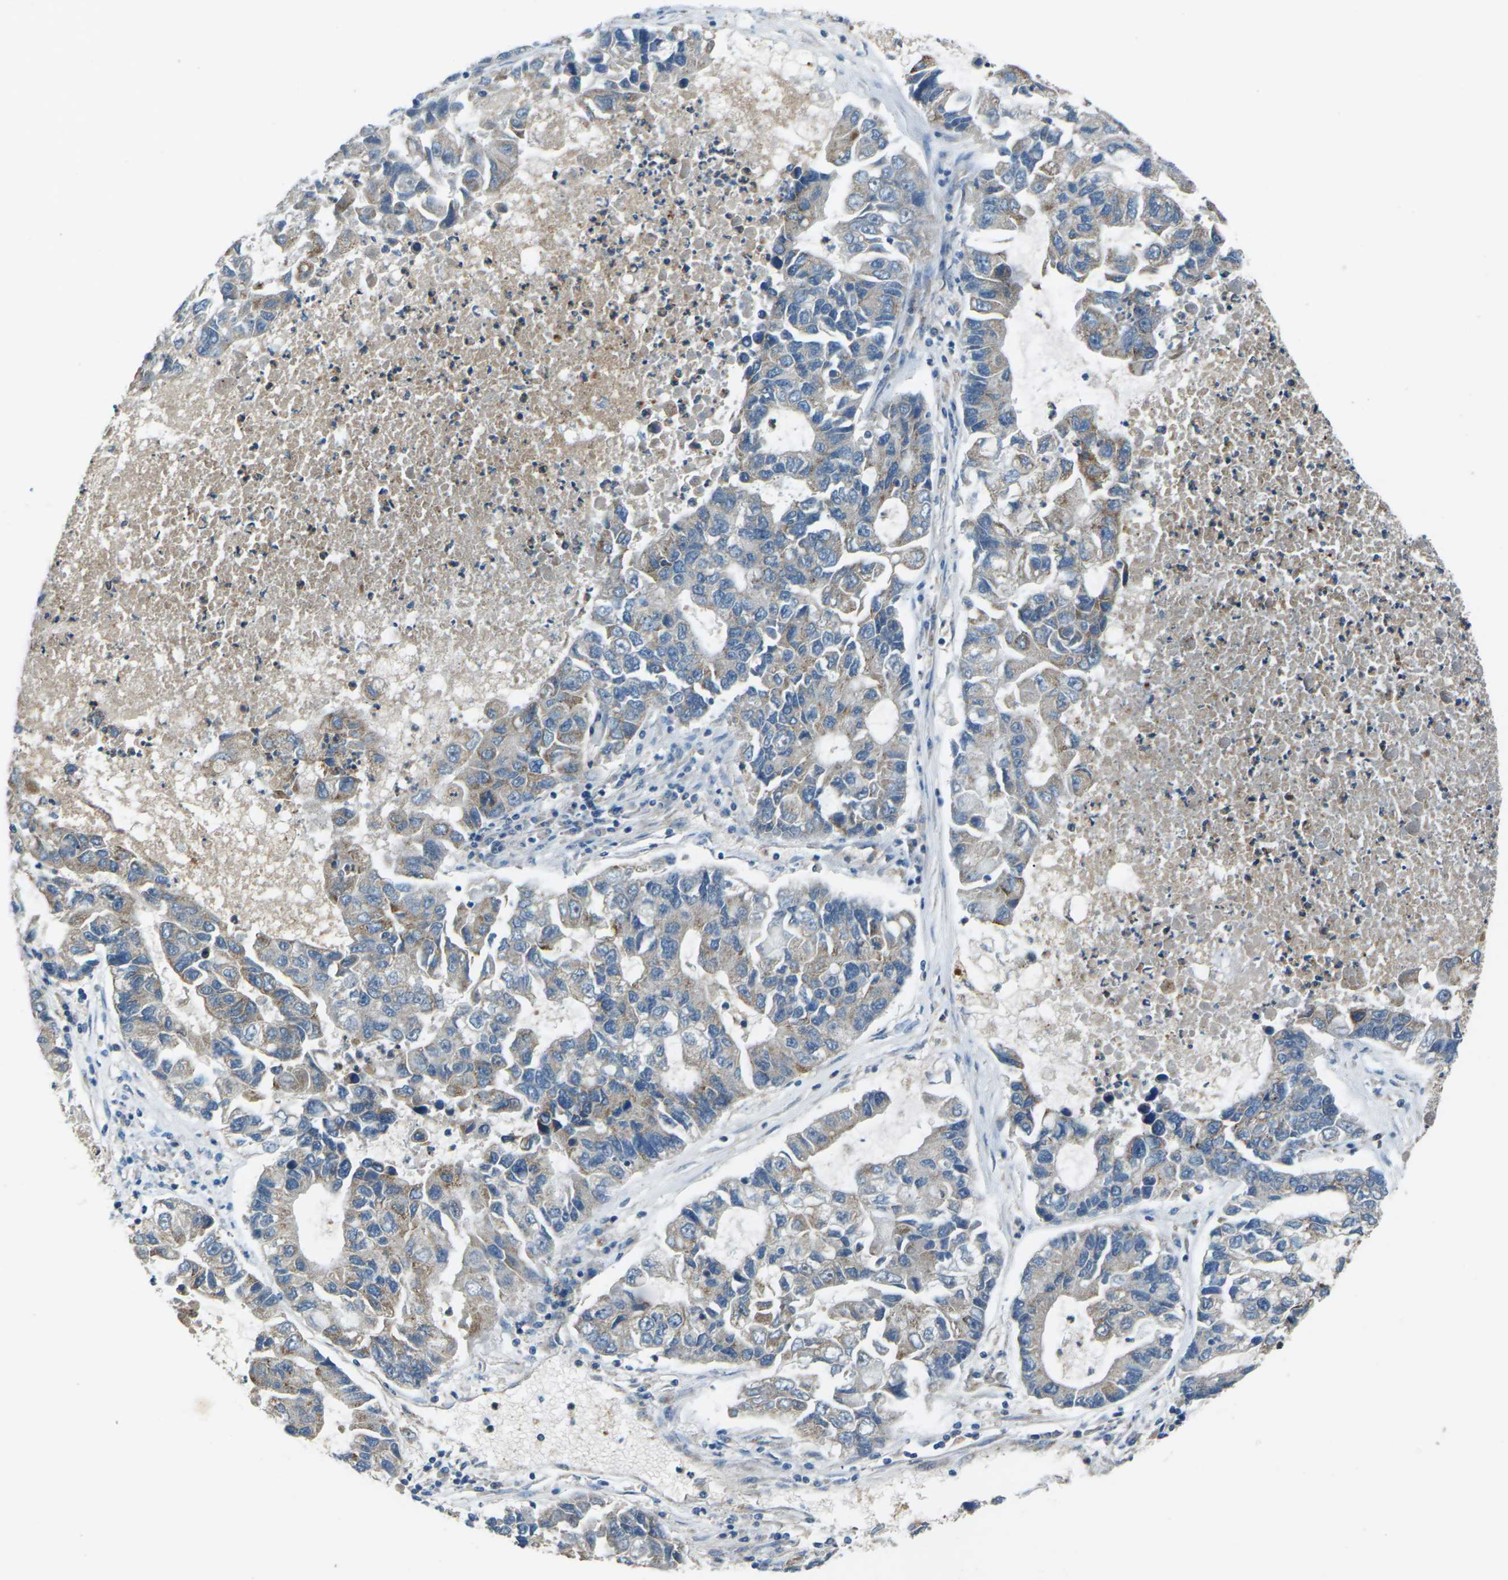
{"staining": {"intensity": "weak", "quantity": "25%-75%", "location": "cytoplasmic/membranous"}, "tissue": "lung cancer", "cell_type": "Tumor cells", "image_type": "cancer", "snomed": [{"axis": "morphology", "description": "Adenocarcinoma, NOS"}, {"axis": "topography", "description": "Lung"}], "caption": "Brown immunohistochemical staining in human lung cancer exhibits weak cytoplasmic/membranous expression in about 25%-75% of tumor cells.", "gene": "SLC31A2", "patient": {"sex": "female", "age": 51}}